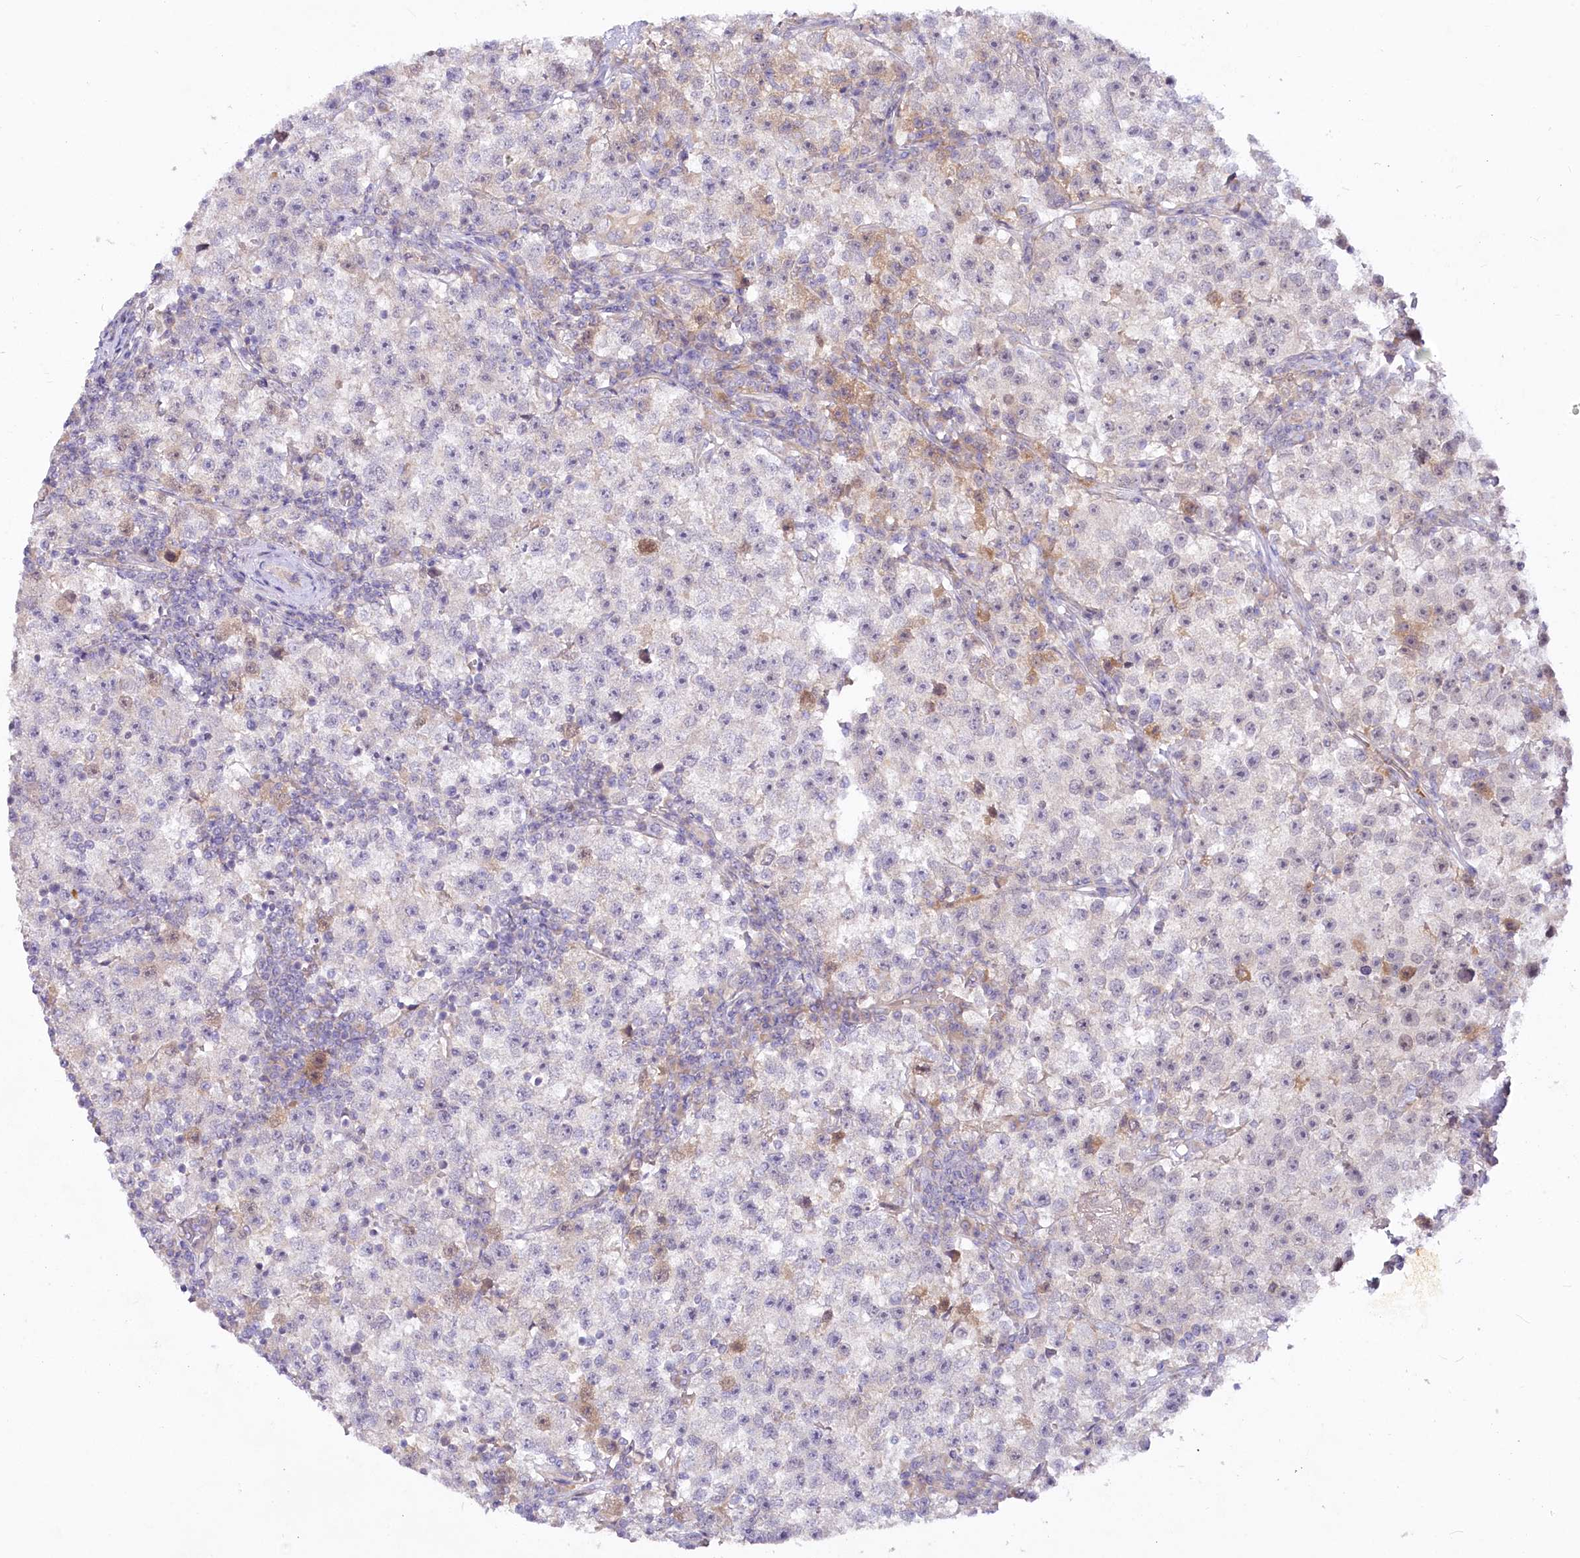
{"staining": {"intensity": "weak", "quantity": "<25%", "location": "cytoplasmic/membranous"}, "tissue": "testis cancer", "cell_type": "Tumor cells", "image_type": "cancer", "snomed": [{"axis": "morphology", "description": "Seminoma, NOS"}, {"axis": "topography", "description": "Testis"}], "caption": "IHC photomicrograph of neoplastic tissue: human testis cancer (seminoma) stained with DAB (3,3'-diaminobenzidine) demonstrates no significant protein positivity in tumor cells. (Immunohistochemistry, brightfield microscopy, high magnification).", "gene": "EFHC2", "patient": {"sex": "male", "age": 22}}